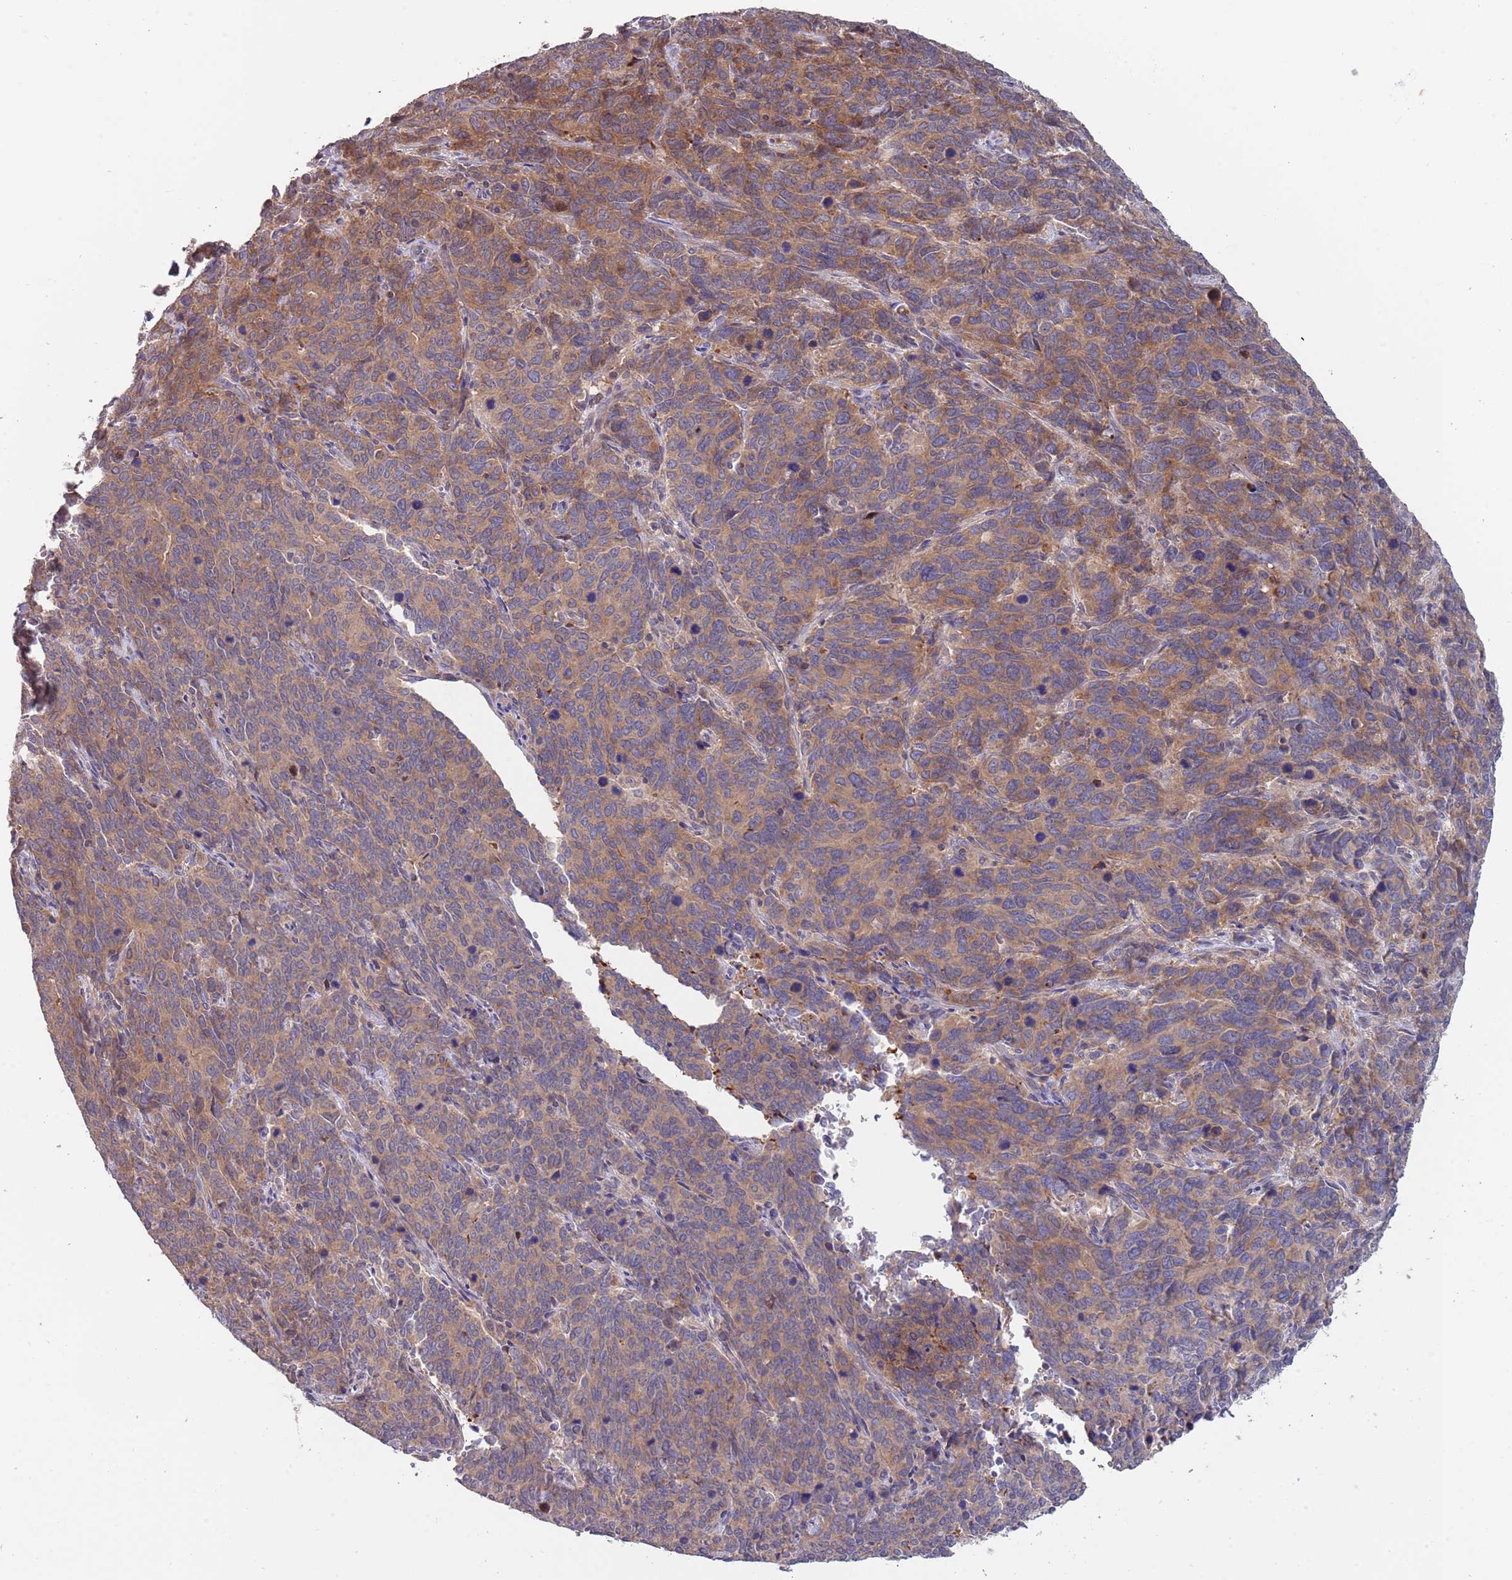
{"staining": {"intensity": "moderate", "quantity": ">75%", "location": "cytoplasmic/membranous"}, "tissue": "cervical cancer", "cell_type": "Tumor cells", "image_type": "cancer", "snomed": [{"axis": "morphology", "description": "Squamous cell carcinoma, NOS"}, {"axis": "topography", "description": "Cervix"}], "caption": "This is an image of immunohistochemistry (IHC) staining of cervical cancer, which shows moderate expression in the cytoplasmic/membranous of tumor cells.", "gene": "ABCC10", "patient": {"sex": "female", "age": 60}}